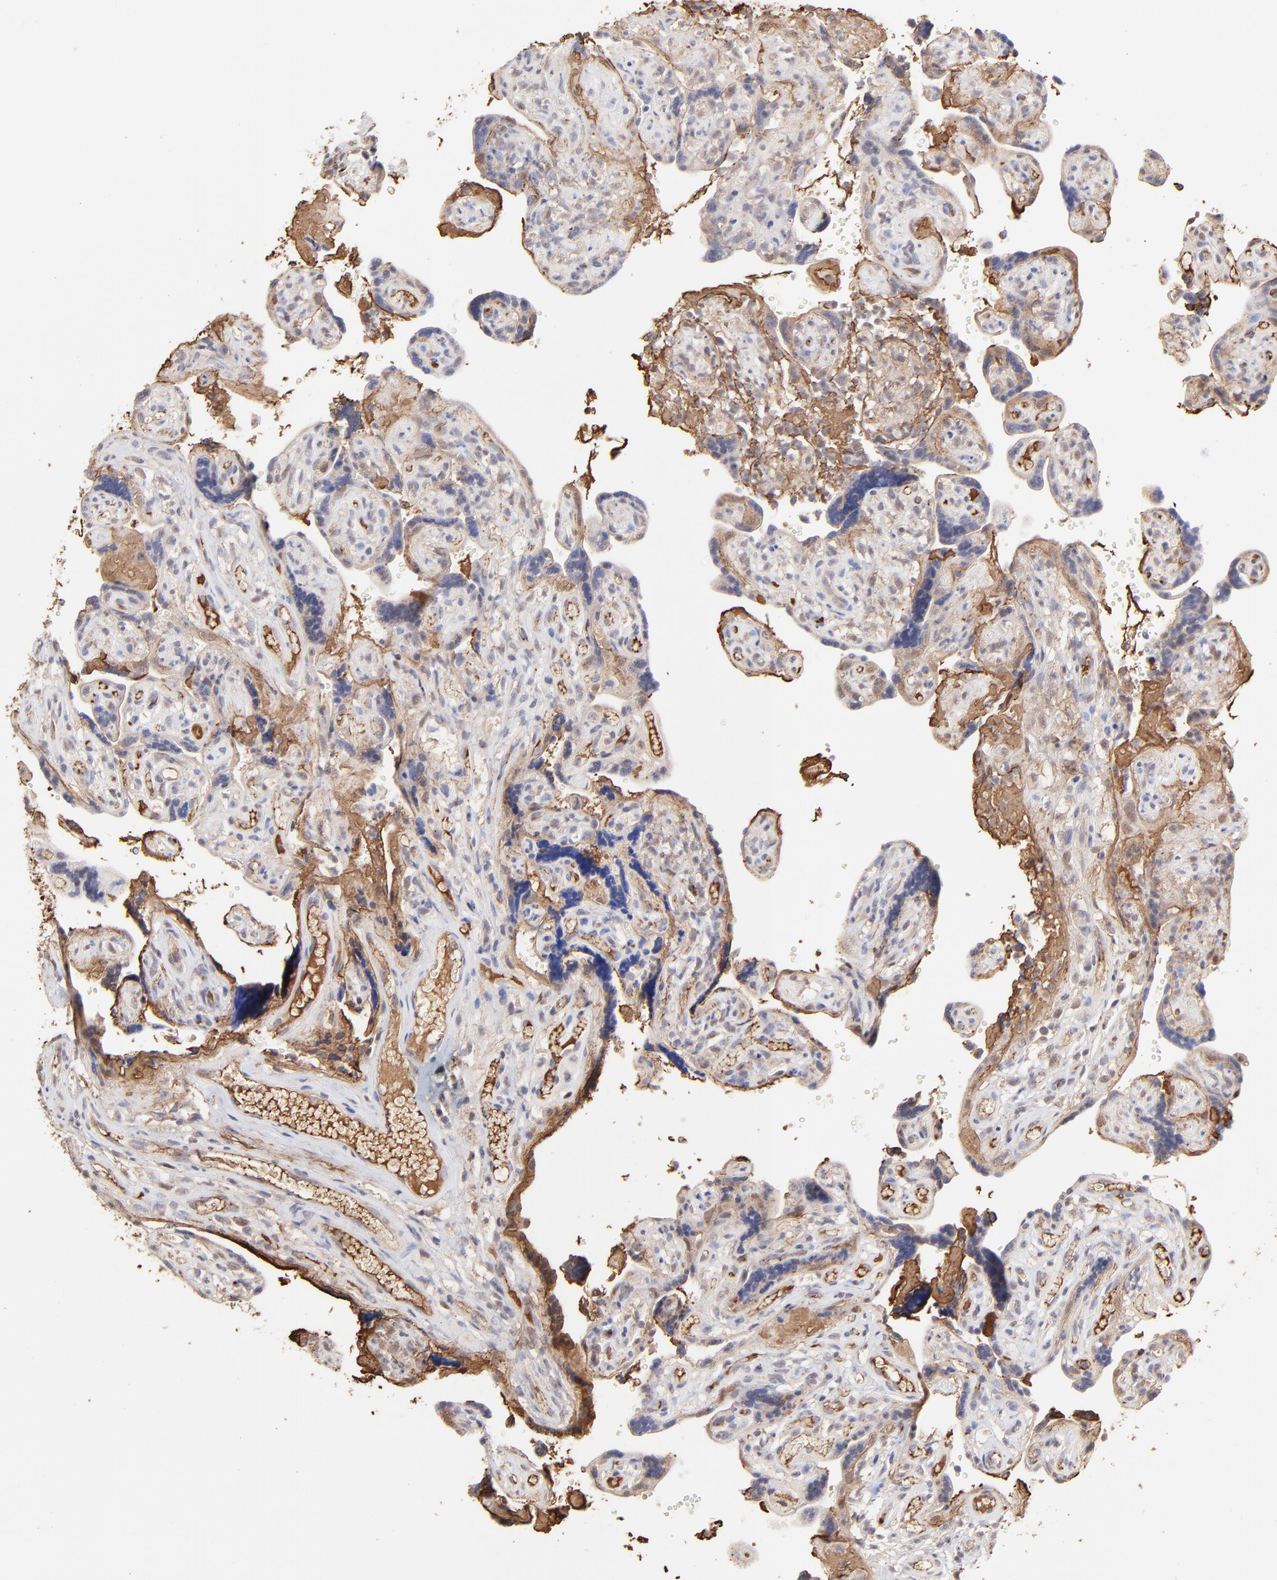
{"staining": {"intensity": "strong", "quantity": ">75%", "location": "cytoplasmic/membranous,nuclear"}, "tissue": "placenta", "cell_type": "Trophoblastic cells", "image_type": "normal", "snomed": [{"axis": "morphology", "description": "Normal tissue, NOS"}, {"axis": "topography", "description": "Placenta"}], "caption": "High-magnification brightfield microscopy of normal placenta stained with DAB (3,3'-diaminobenzidine) (brown) and counterstained with hematoxylin (blue). trophoblastic cells exhibit strong cytoplasmic/membranous,nuclear expression is present in approximately>75% of cells.", "gene": "PSMD14", "patient": {"sex": "female", "age": 30}}